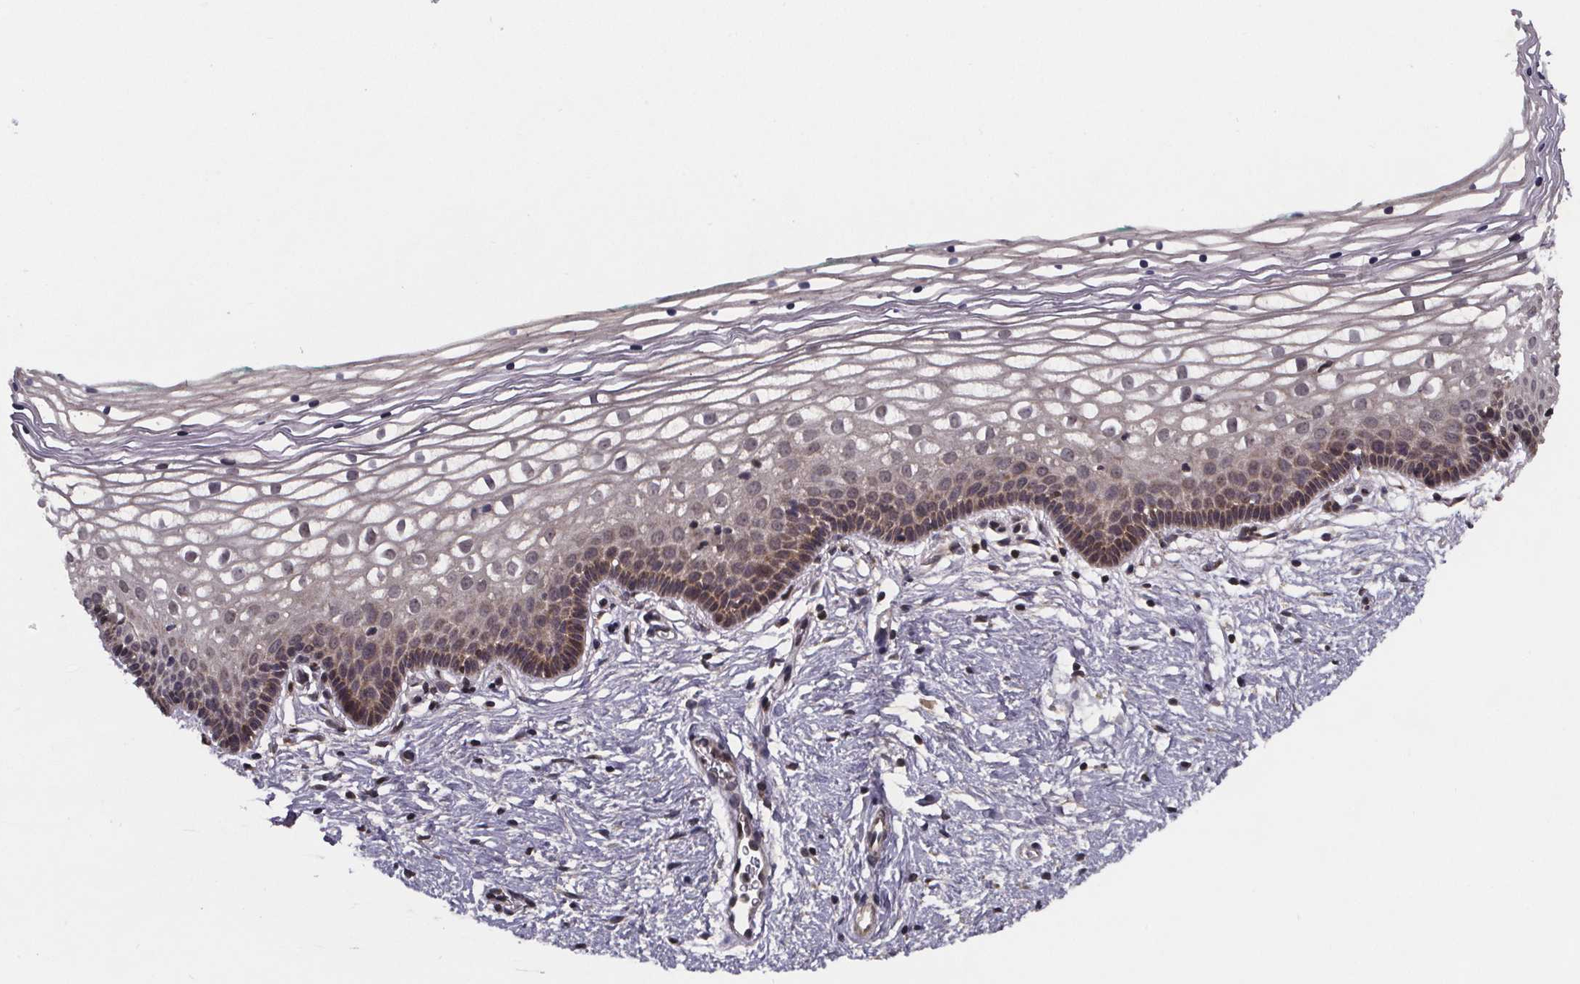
{"staining": {"intensity": "weak", "quantity": "<25%", "location": "cytoplasmic/membranous,nuclear"}, "tissue": "vagina", "cell_type": "Squamous epithelial cells", "image_type": "normal", "snomed": [{"axis": "morphology", "description": "Normal tissue, NOS"}, {"axis": "topography", "description": "Vagina"}], "caption": "The micrograph shows no staining of squamous epithelial cells in normal vagina.", "gene": "FN3KRP", "patient": {"sex": "female", "age": 36}}